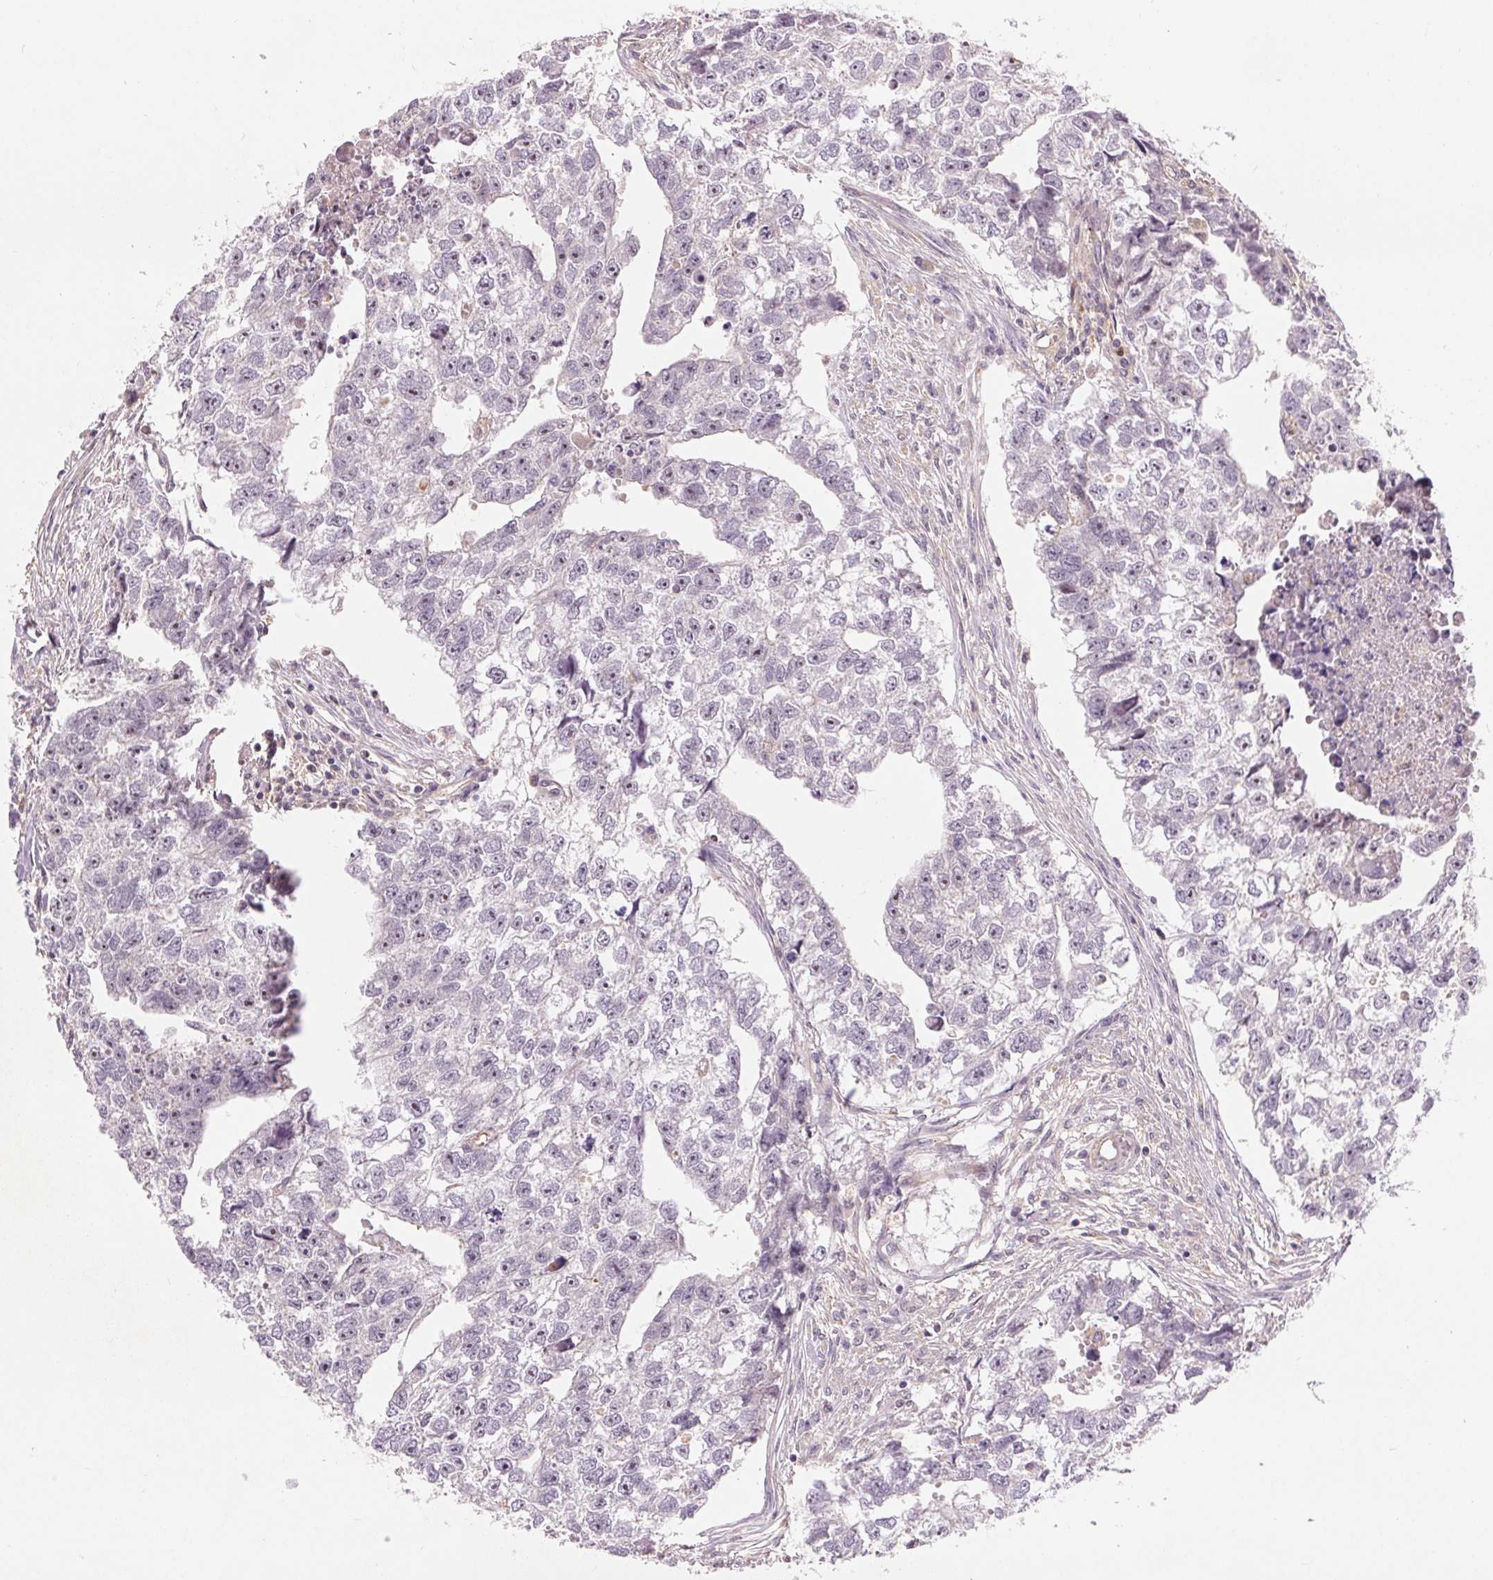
{"staining": {"intensity": "negative", "quantity": "none", "location": "none"}, "tissue": "testis cancer", "cell_type": "Tumor cells", "image_type": "cancer", "snomed": [{"axis": "morphology", "description": "Carcinoma, Embryonal, NOS"}, {"axis": "morphology", "description": "Teratoma, malignant, NOS"}, {"axis": "topography", "description": "Testis"}], "caption": "This is an IHC image of human embryonal carcinoma (testis). There is no positivity in tumor cells.", "gene": "RANBP3L", "patient": {"sex": "male", "age": 44}}